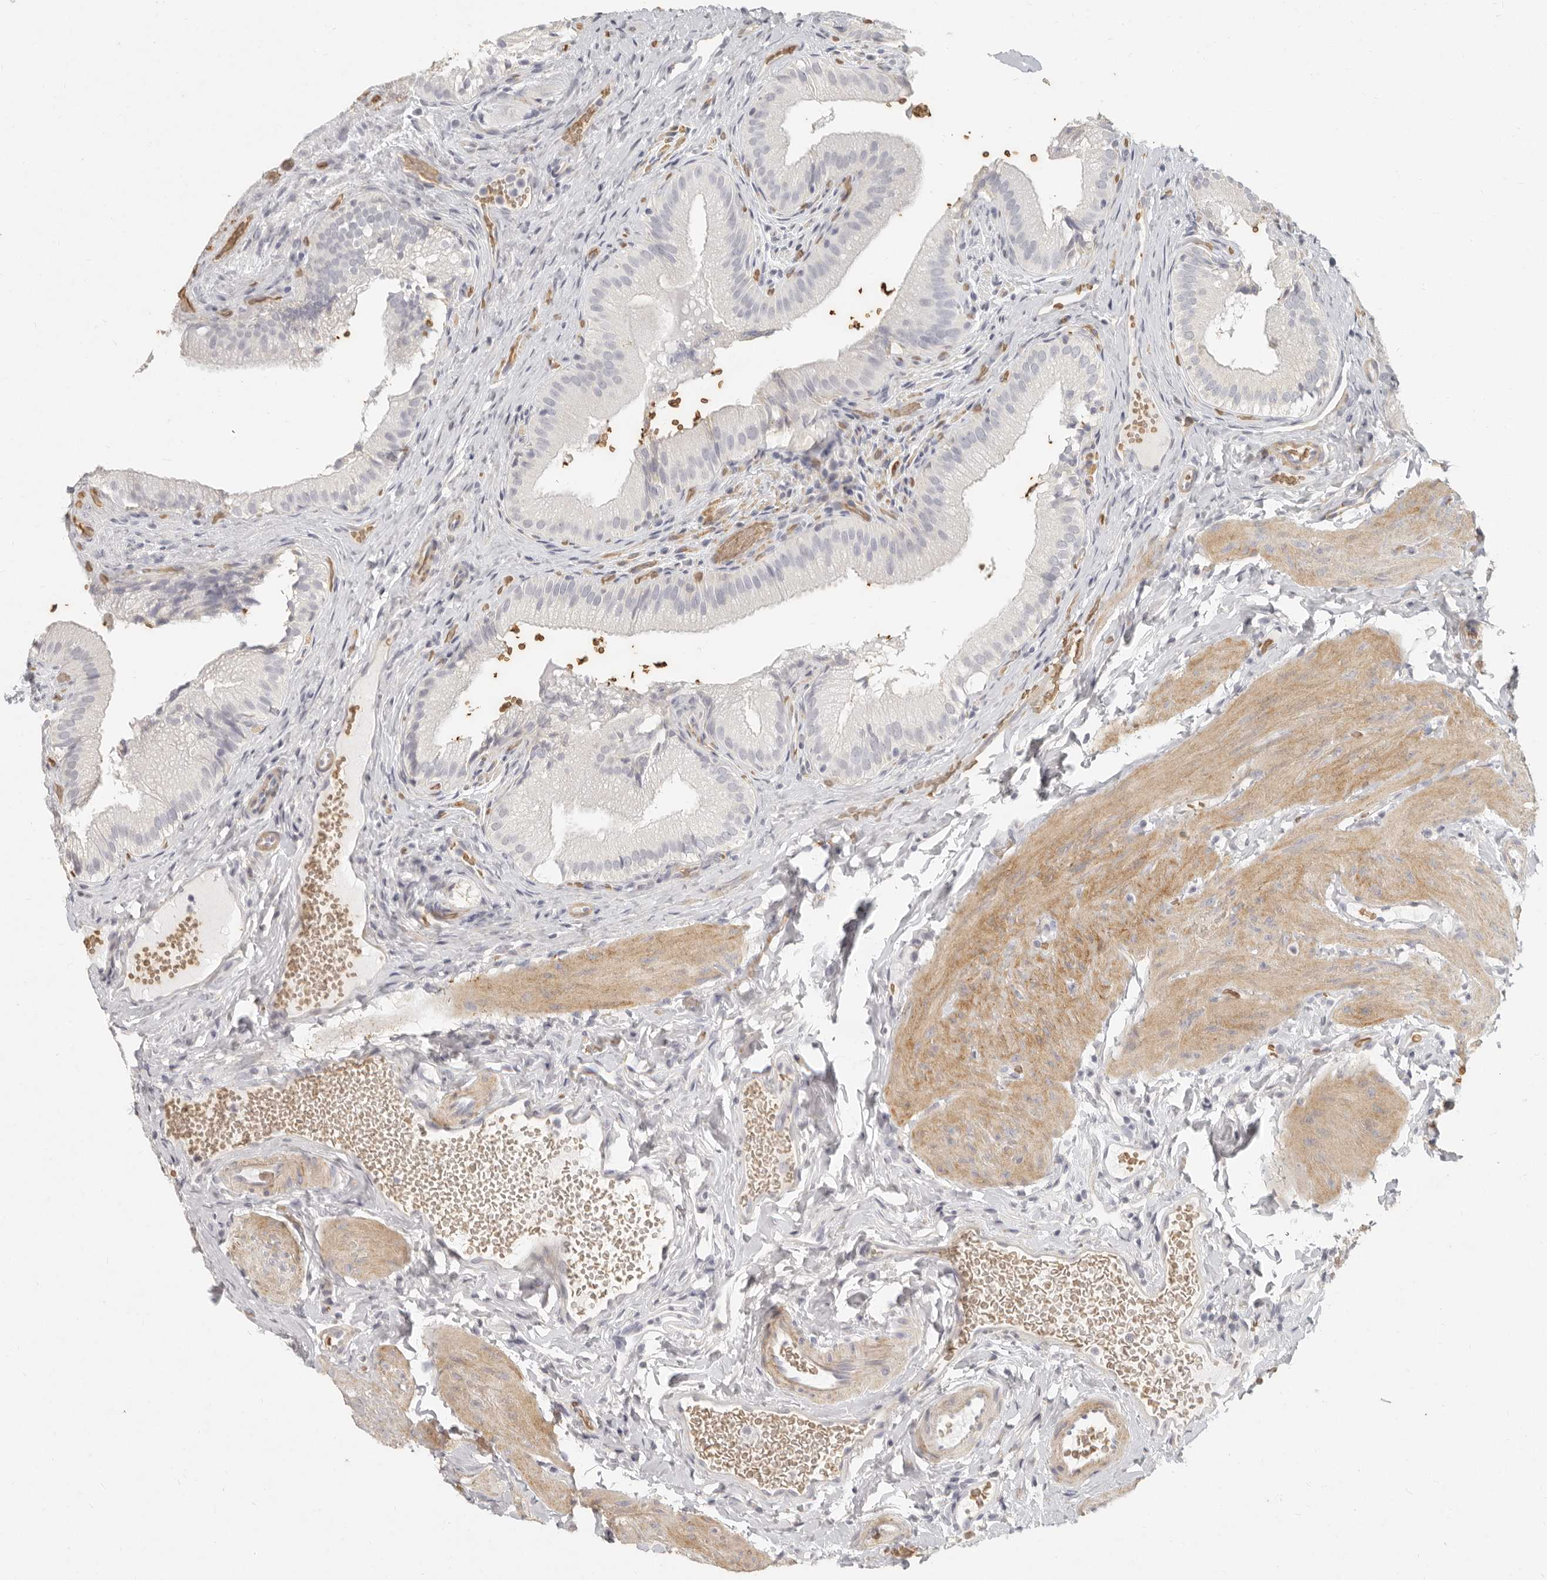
{"staining": {"intensity": "negative", "quantity": "none", "location": "none"}, "tissue": "gallbladder", "cell_type": "Glandular cells", "image_type": "normal", "snomed": [{"axis": "morphology", "description": "Normal tissue, NOS"}, {"axis": "topography", "description": "Gallbladder"}], "caption": "High power microscopy micrograph of an IHC micrograph of normal gallbladder, revealing no significant staining in glandular cells.", "gene": "NIBAN1", "patient": {"sex": "female", "age": 30}}